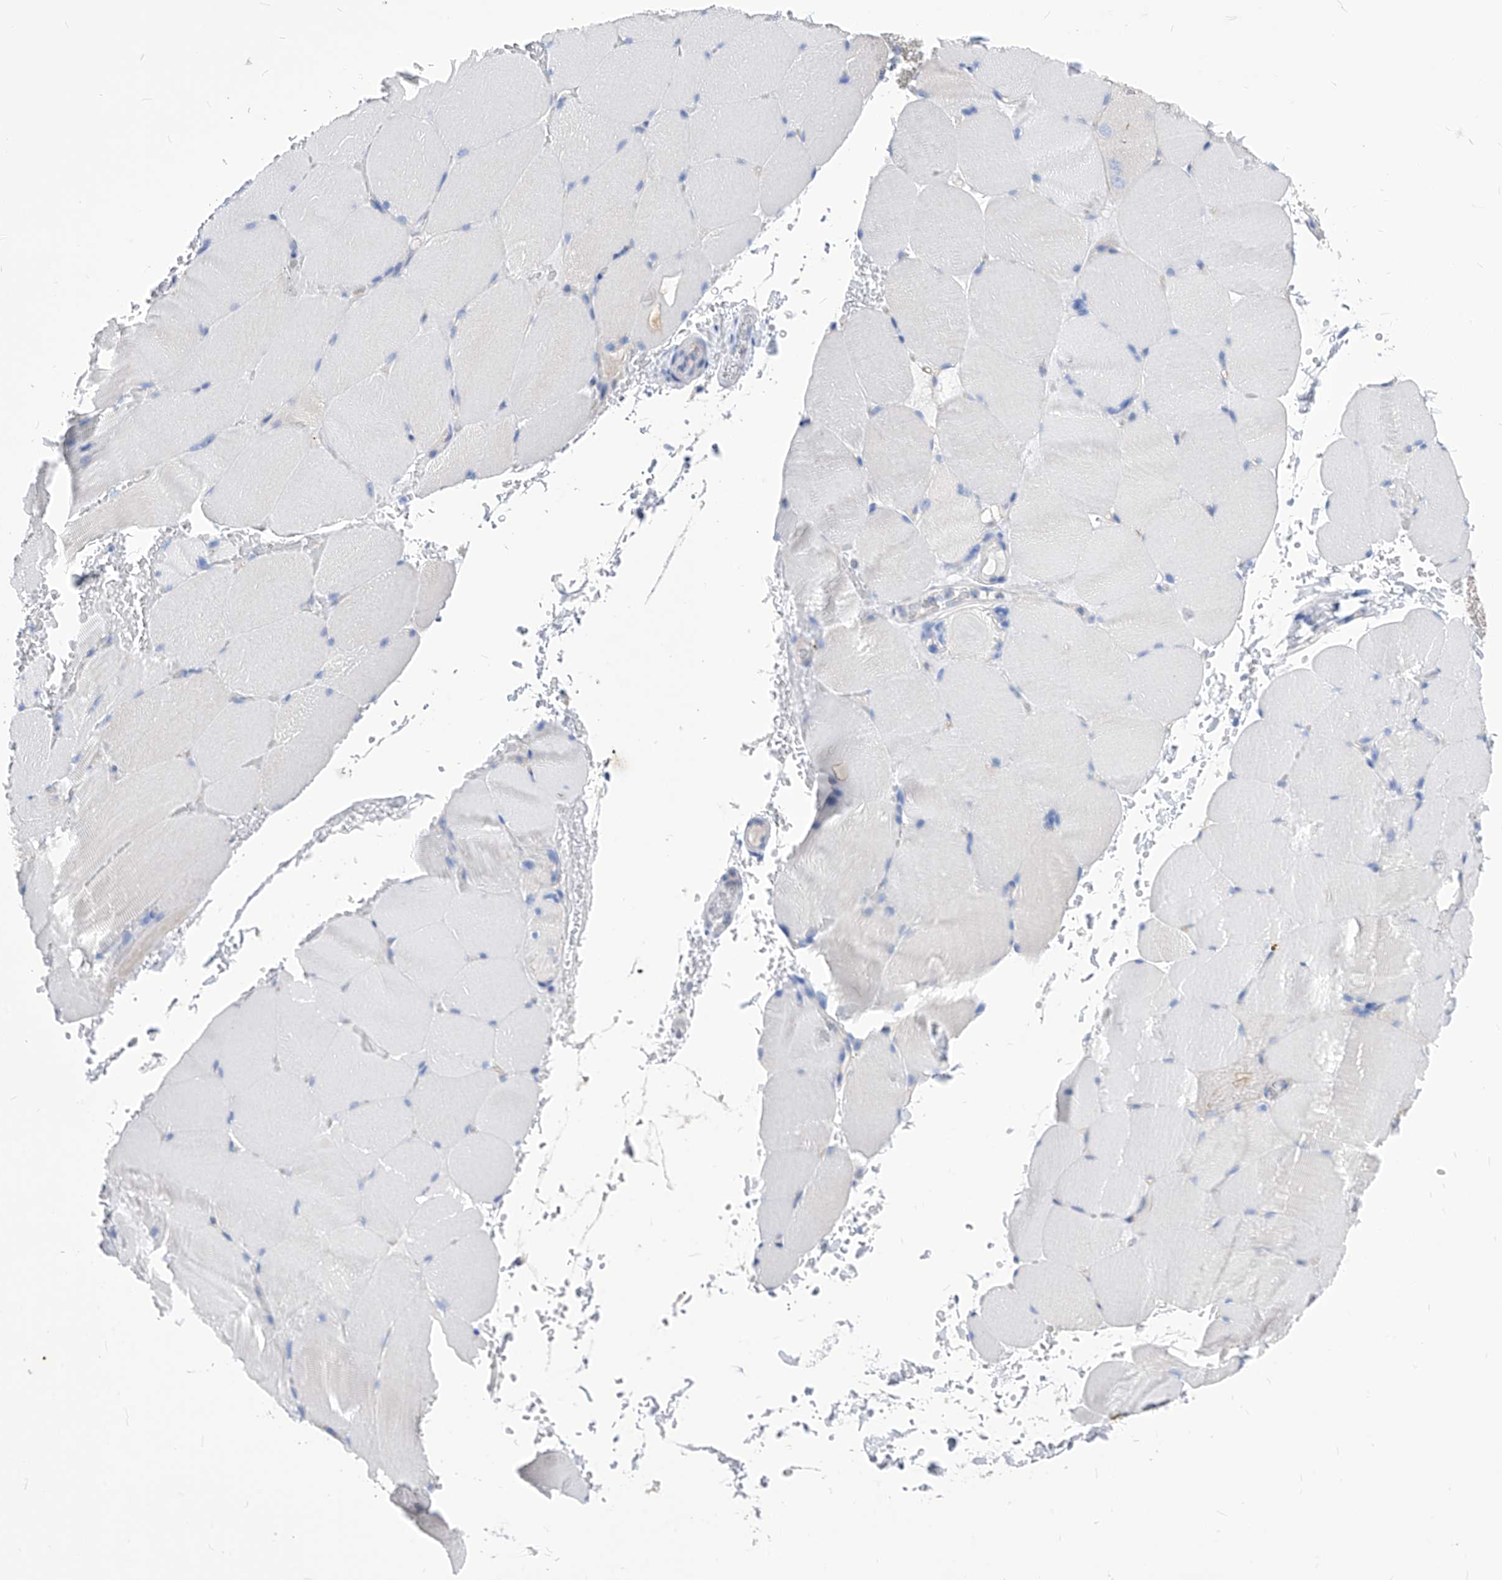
{"staining": {"intensity": "negative", "quantity": "none", "location": "none"}, "tissue": "skeletal muscle", "cell_type": "Myocytes", "image_type": "normal", "snomed": [{"axis": "morphology", "description": "Normal tissue, NOS"}, {"axis": "topography", "description": "Skeletal muscle"}, {"axis": "topography", "description": "Parathyroid gland"}], "caption": "Immunohistochemistry of normal skeletal muscle exhibits no positivity in myocytes. Nuclei are stained in blue.", "gene": "XPNPEP1", "patient": {"sex": "female", "age": 37}}